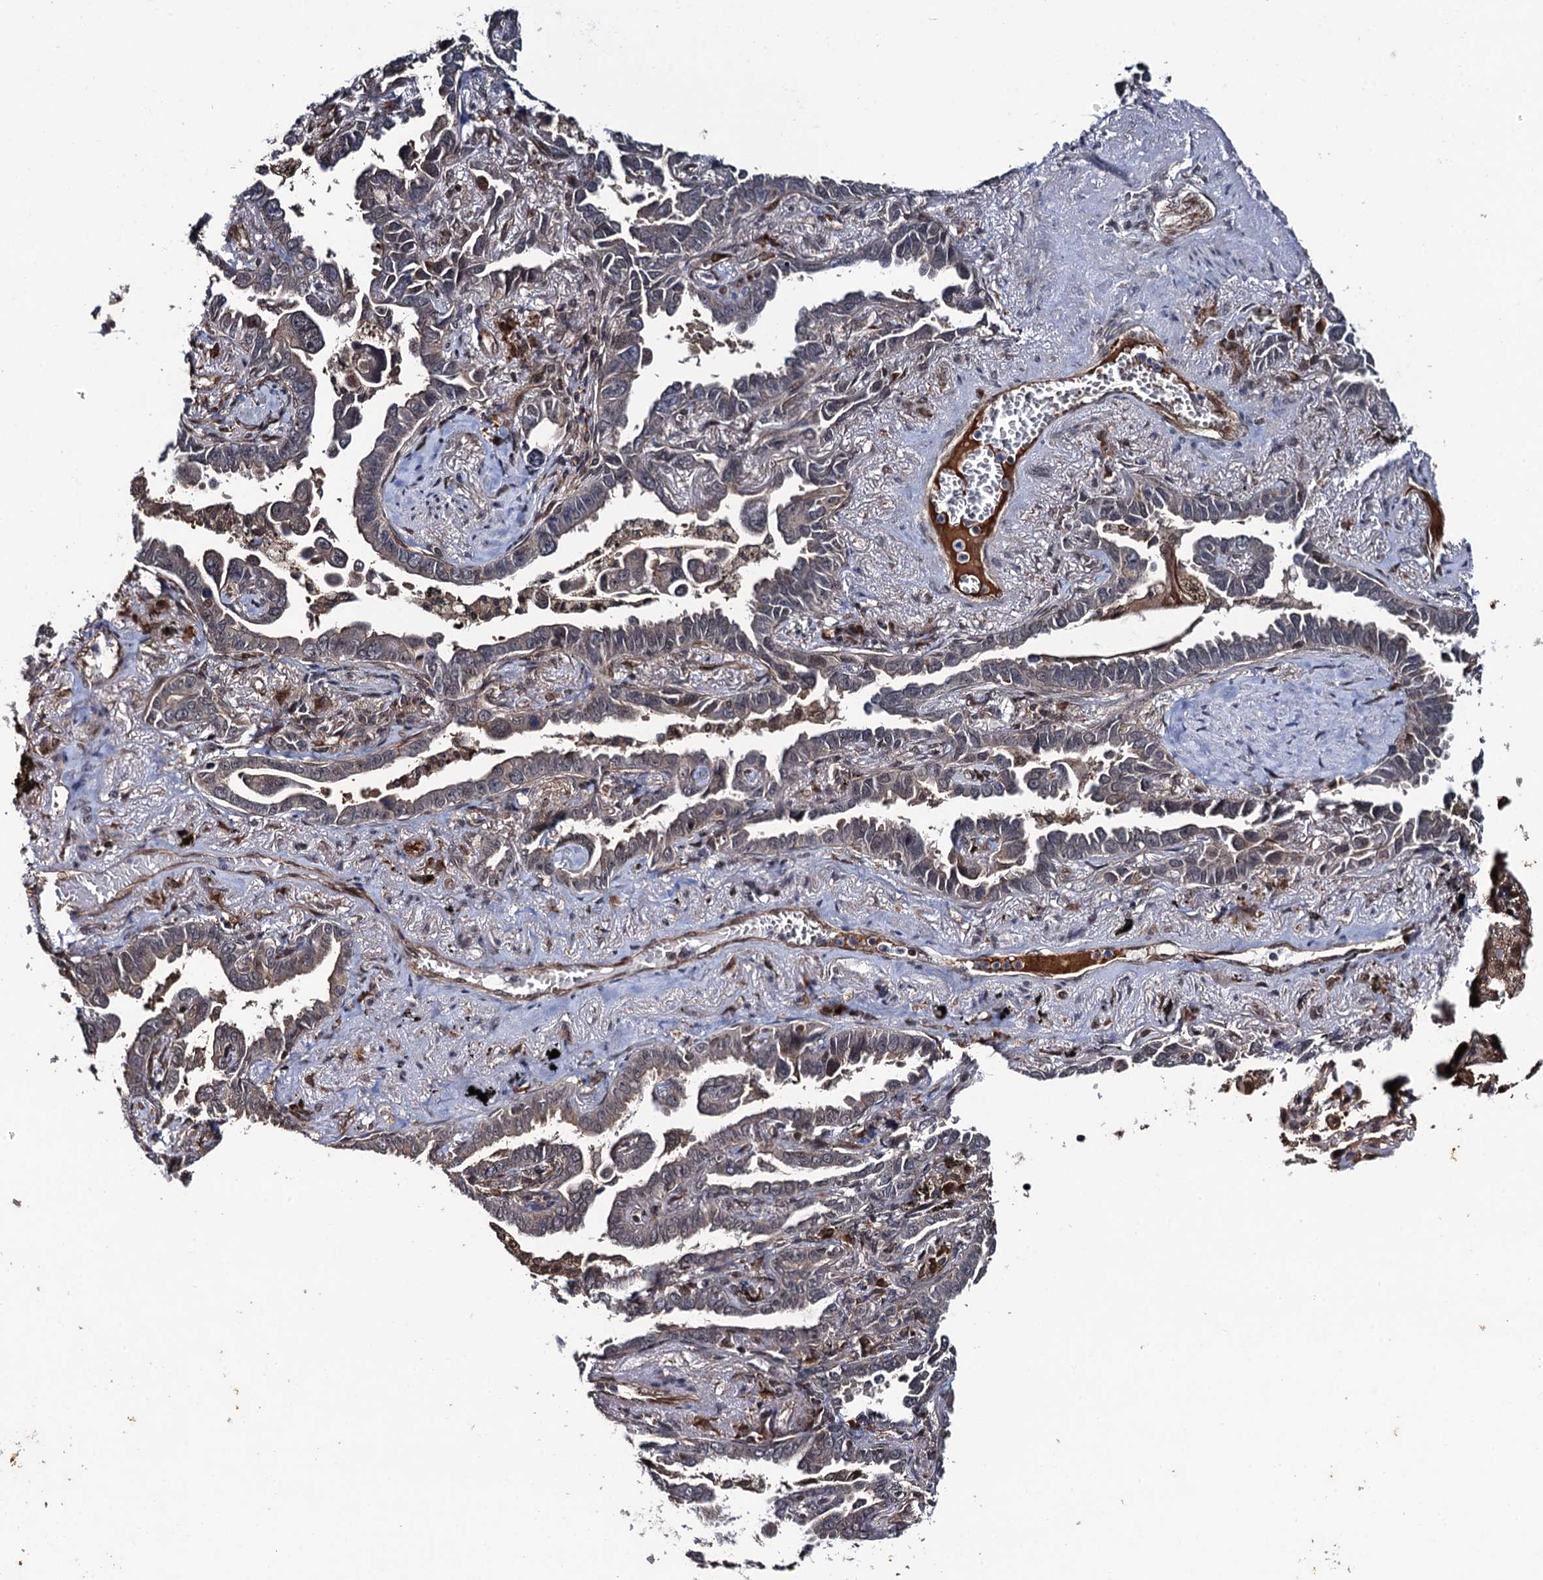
{"staining": {"intensity": "weak", "quantity": "25%-75%", "location": "cytoplasmic/membranous,nuclear"}, "tissue": "lung cancer", "cell_type": "Tumor cells", "image_type": "cancer", "snomed": [{"axis": "morphology", "description": "Adenocarcinoma, NOS"}, {"axis": "topography", "description": "Lung"}], "caption": "This is an image of immunohistochemistry staining of lung cancer (adenocarcinoma), which shows weak staining in the cytoplasmic/membranous and nuclear of tumor cells.", "gene": "CDC23", "patient": {"sex": "male", "age": 67}}